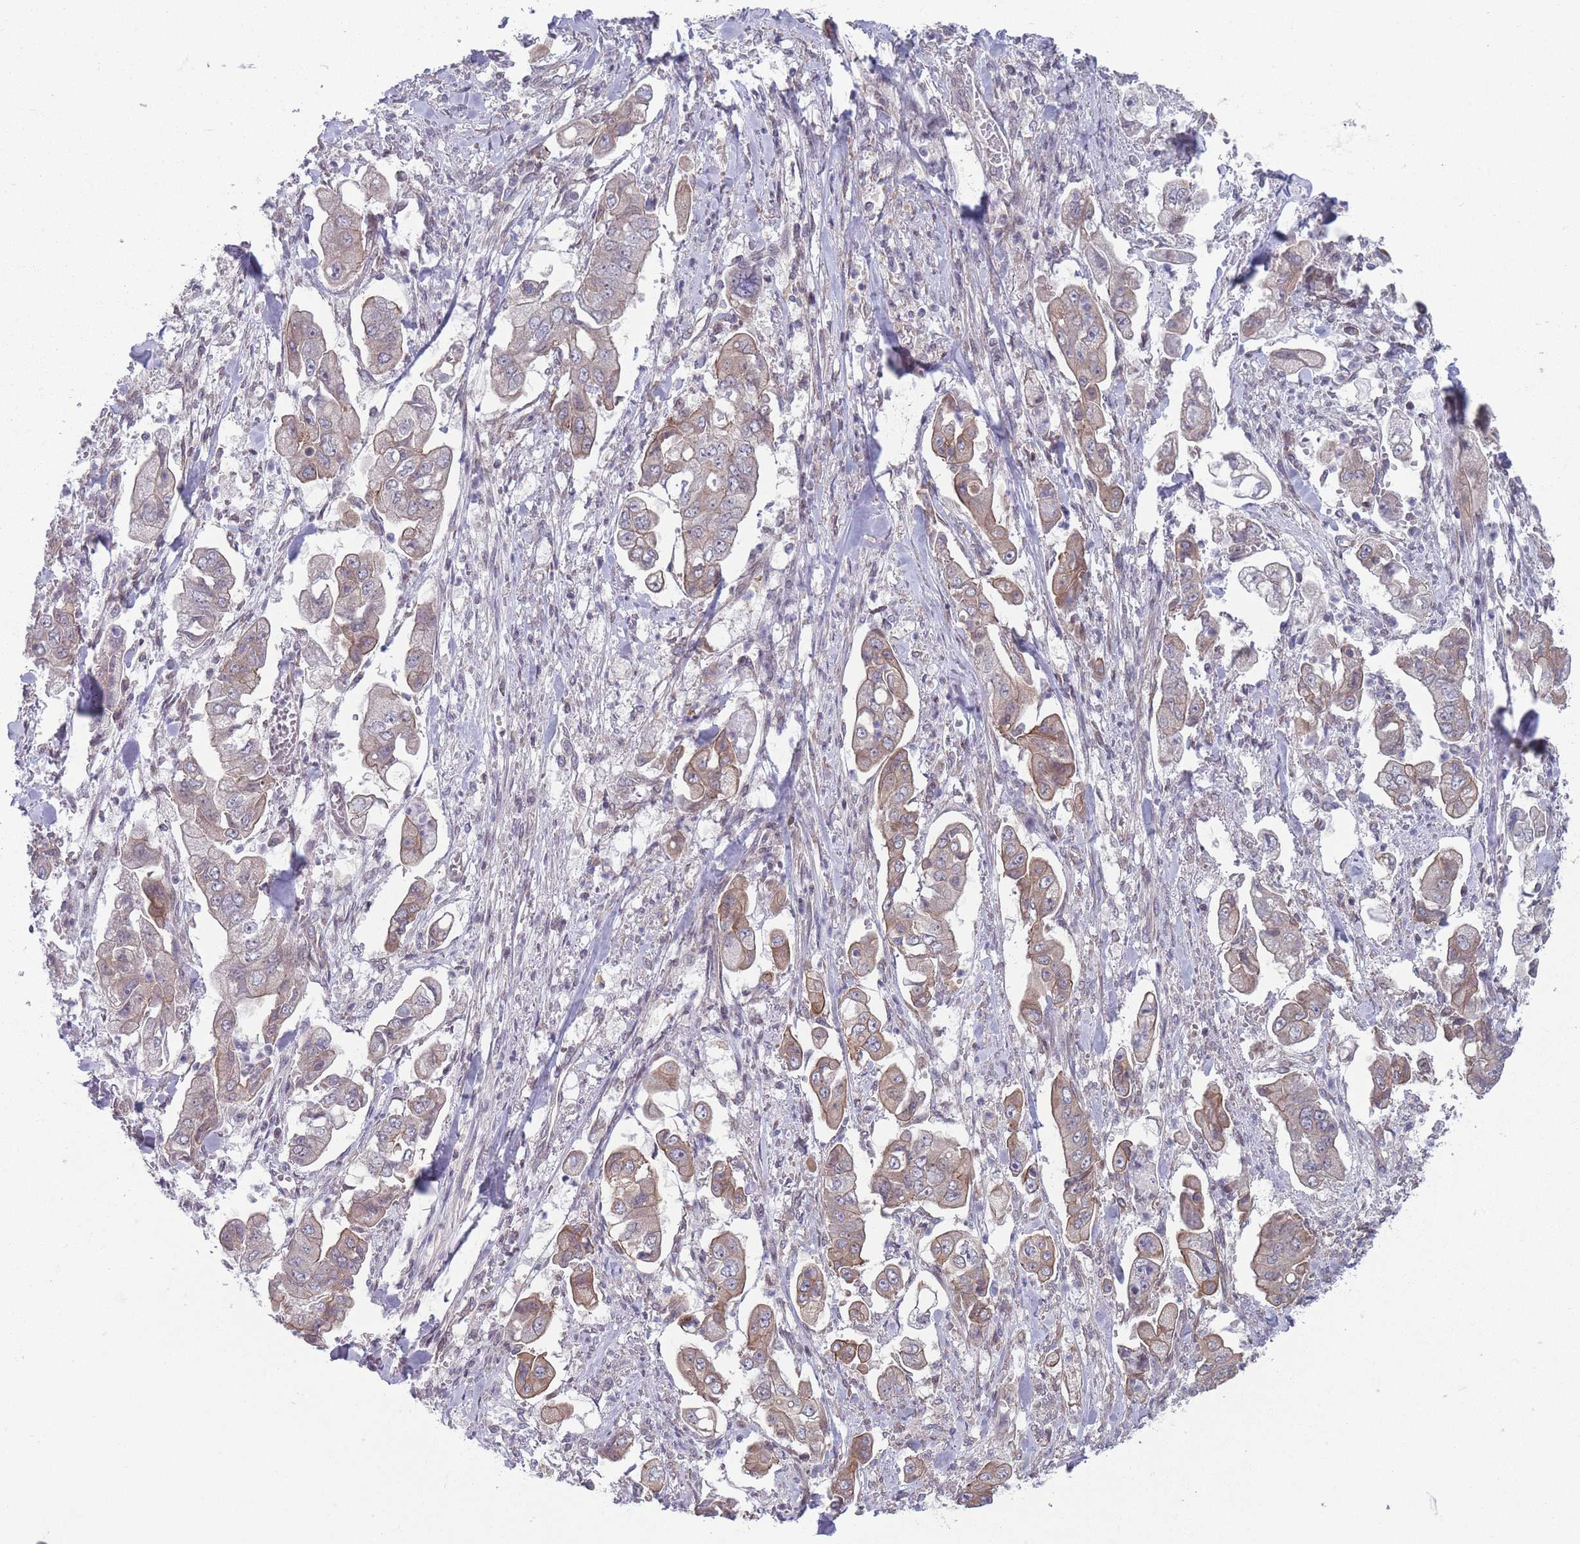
{"staining": {"intensity": "moderate", "quantity": ">75%", "location": "cytoplasmic/membranous"}, "tissue": "stomach cancer", "cell_type": "Tumor cells", "image_type": "cancer", "snomed": [{"axis": "morphology", "description": "Adenocarcinoma, NOS"}, {"axis": "topography", "description": "Stomach"}], "caption": "This is a micrograph of immunohistochemistry (IHC) staining of stomach adenocarcinoma, which shows moderate positivity in the cytoplasmic/membranous of tumor cells.", "gene": "VRK2", "patient": {"sex": "male", "age": 62}}